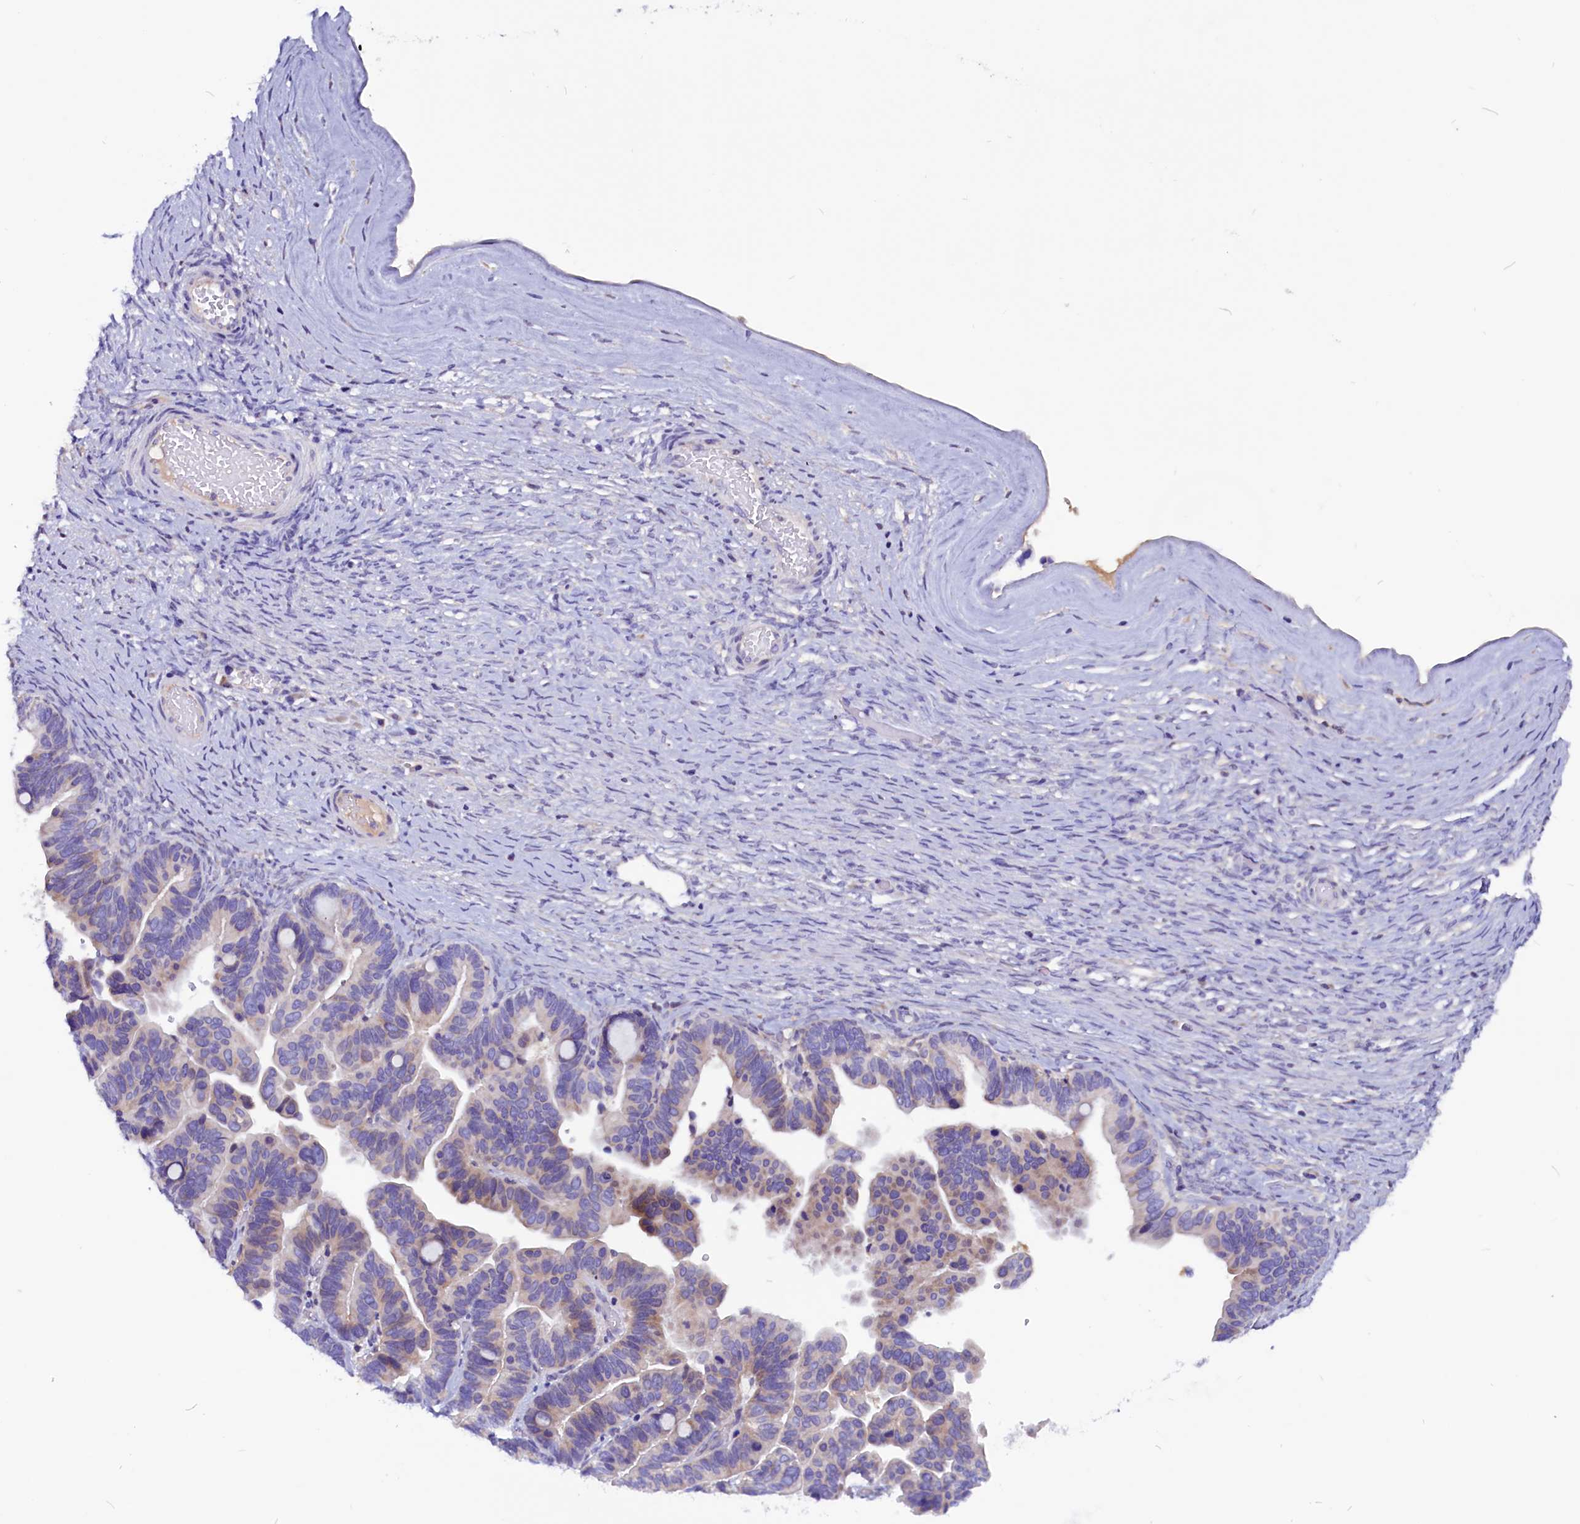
{"staining": {"intensity": "weak", "quantity": "25%-75%", "location": "cytoplasmic/membranous"}, "tissue": "ovarian cancer", "cell_type": "Tumor cells", "image_type": "cancer", "snomed": [{"axis": "morphology", "description": "Cystadenocarcinoma, serous, NOS"}, {"axis": "topography", "description": "Ovary"}], "caption": "Weak cytoplasmic/membranous protein expression is appreciated in about 25%-75% of tumor cells in serous cystadenocarcinoma (ovarian). Using DAB (3,3'-diaminobenzidine) (brown) and hematoxylin (blue) stains, captured at high magnification using brightfield microscopy.", "gene": "CCBE1", "patient": {"sex": "female", "age": 56}}